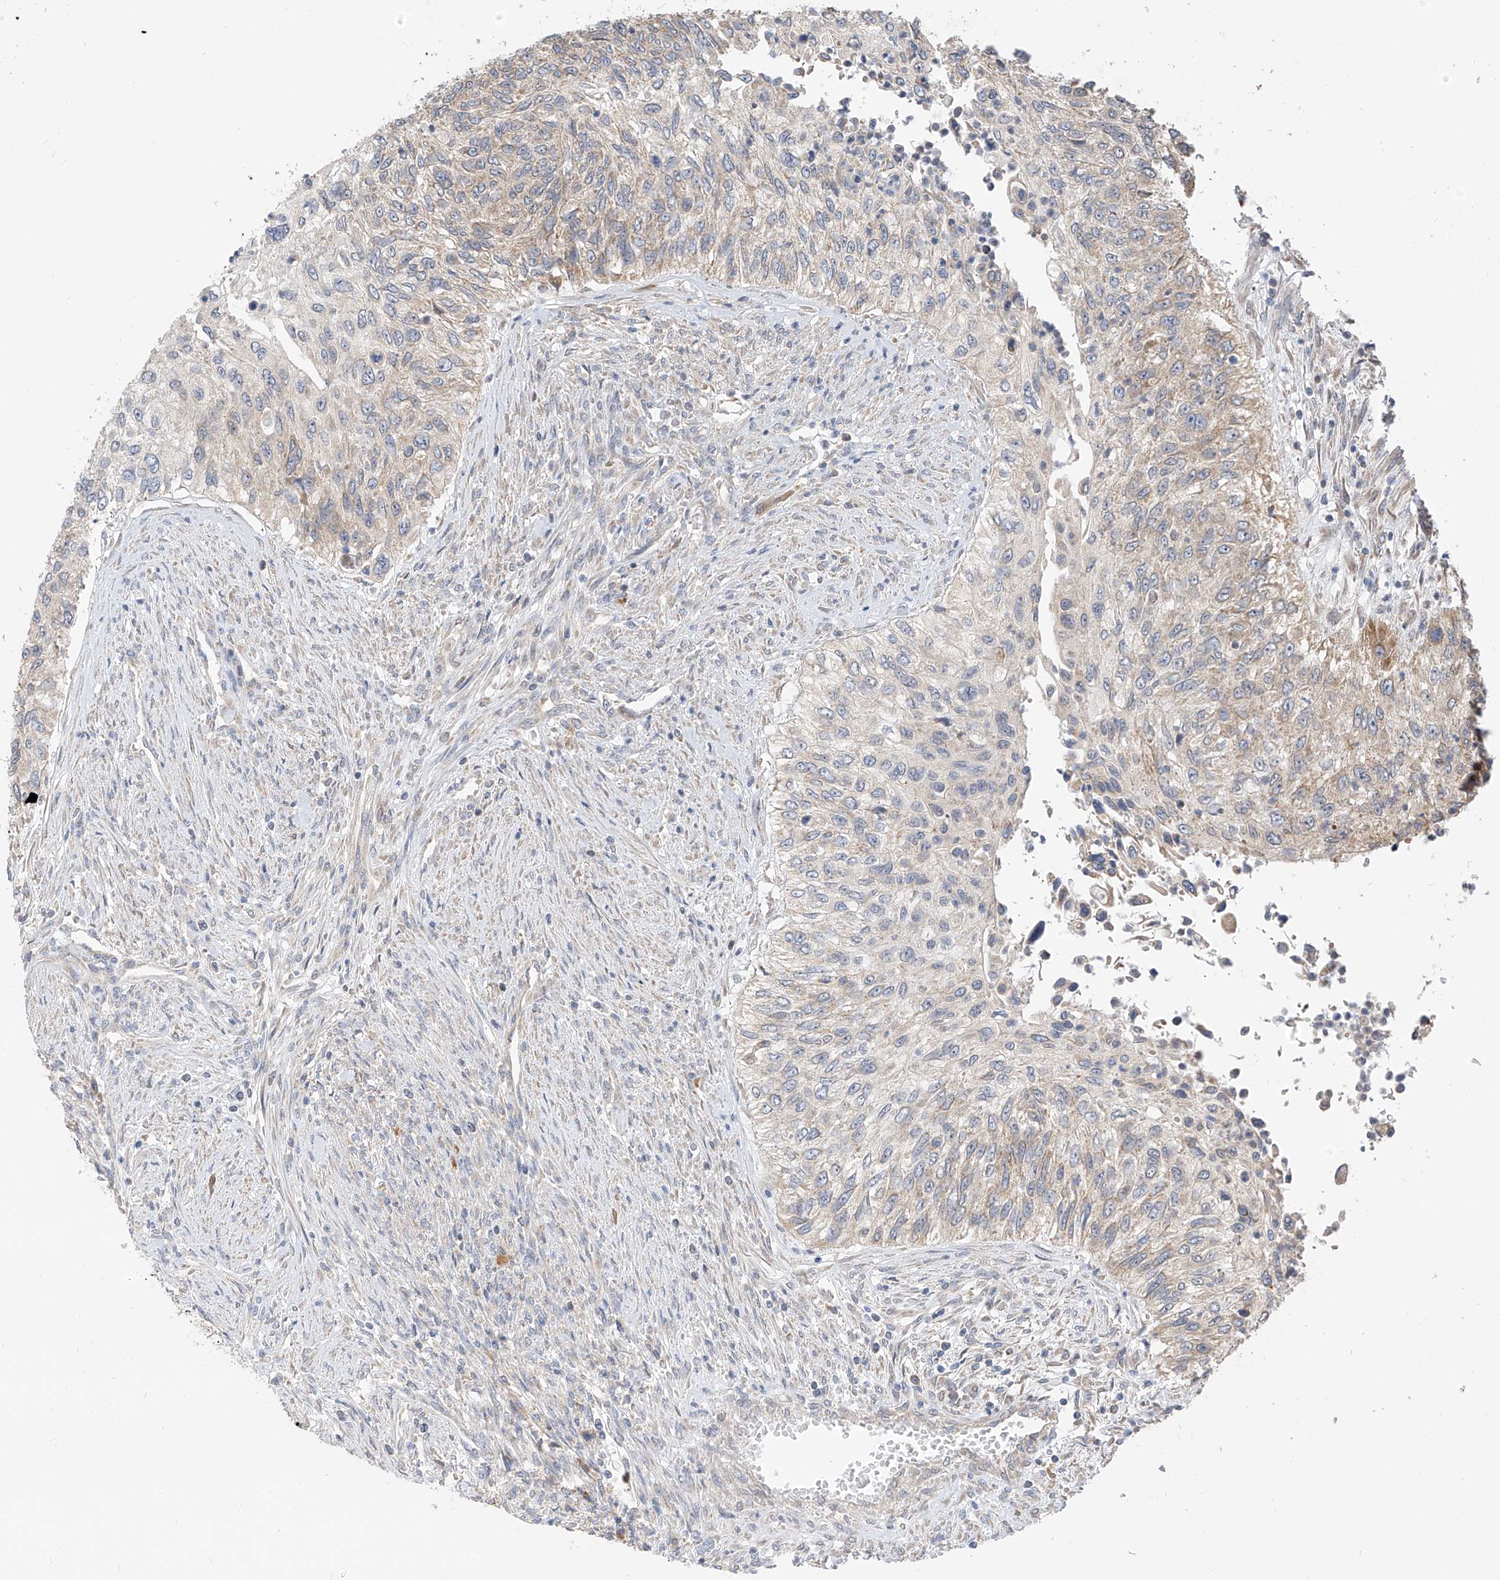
{"staining": {"intensity": "weak", "quantity": "<25%", "location": "cytoplasmic/membranous"}, "tissue": "urothelial cancer", "cell_type": "Tumor cells", "image_type": "cancer", "snomed": [{"axis": "morphology", "description": "Urothelial carcinoma, High grade"}, {"axis": "topography", "description": "Urinary bladder"}], "caption": "This is an immunohistochemistry histopathology image of high-grade urothelial carcinoma. There is no expression in tumor cells.", "gene": "PPA2", "patient": {"sex": "female", "age": 60}}